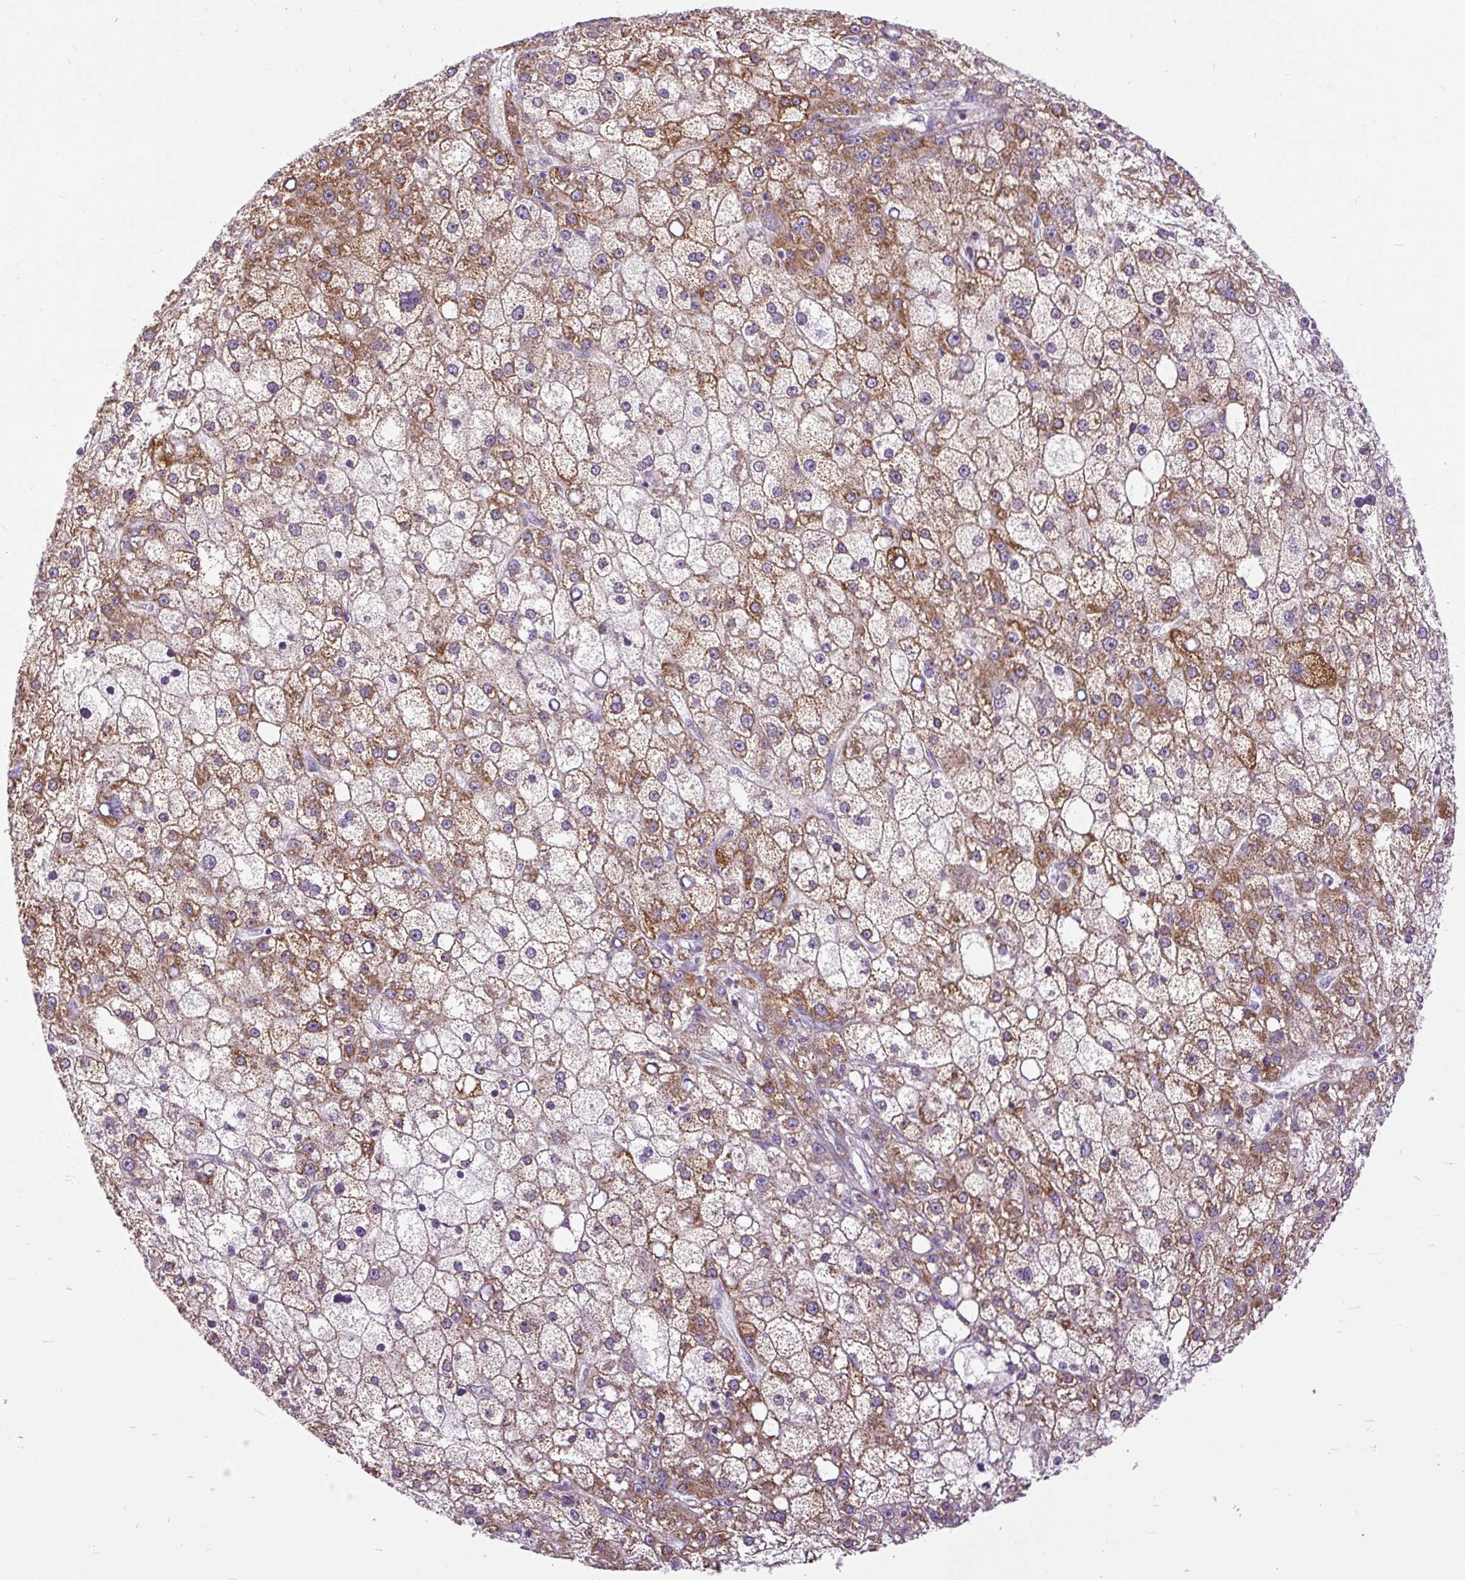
{"staining": {"intensity": "moderate", "quantity": "25%-75%", "location": "cytoplasmic/membranous"}, "tissue": "liver cancer", "cell_type": "Tumor cells", "image_type": "cancer", "snomed": [{"axis": "morphology", "description": "Carcinoma, Hepatocellular, NOS"}, {"axis": "topography", "description": "Liver"}], "caption": "Immunohistochemical staining of liver cancer (hepatocellular carcinoma) exhibits moderate cytoplasmic/membranous protein staining in about 25%-75% of tumor cells.", "gene": "TM2D3", "patient": {"sex": "male", "age": 67}}